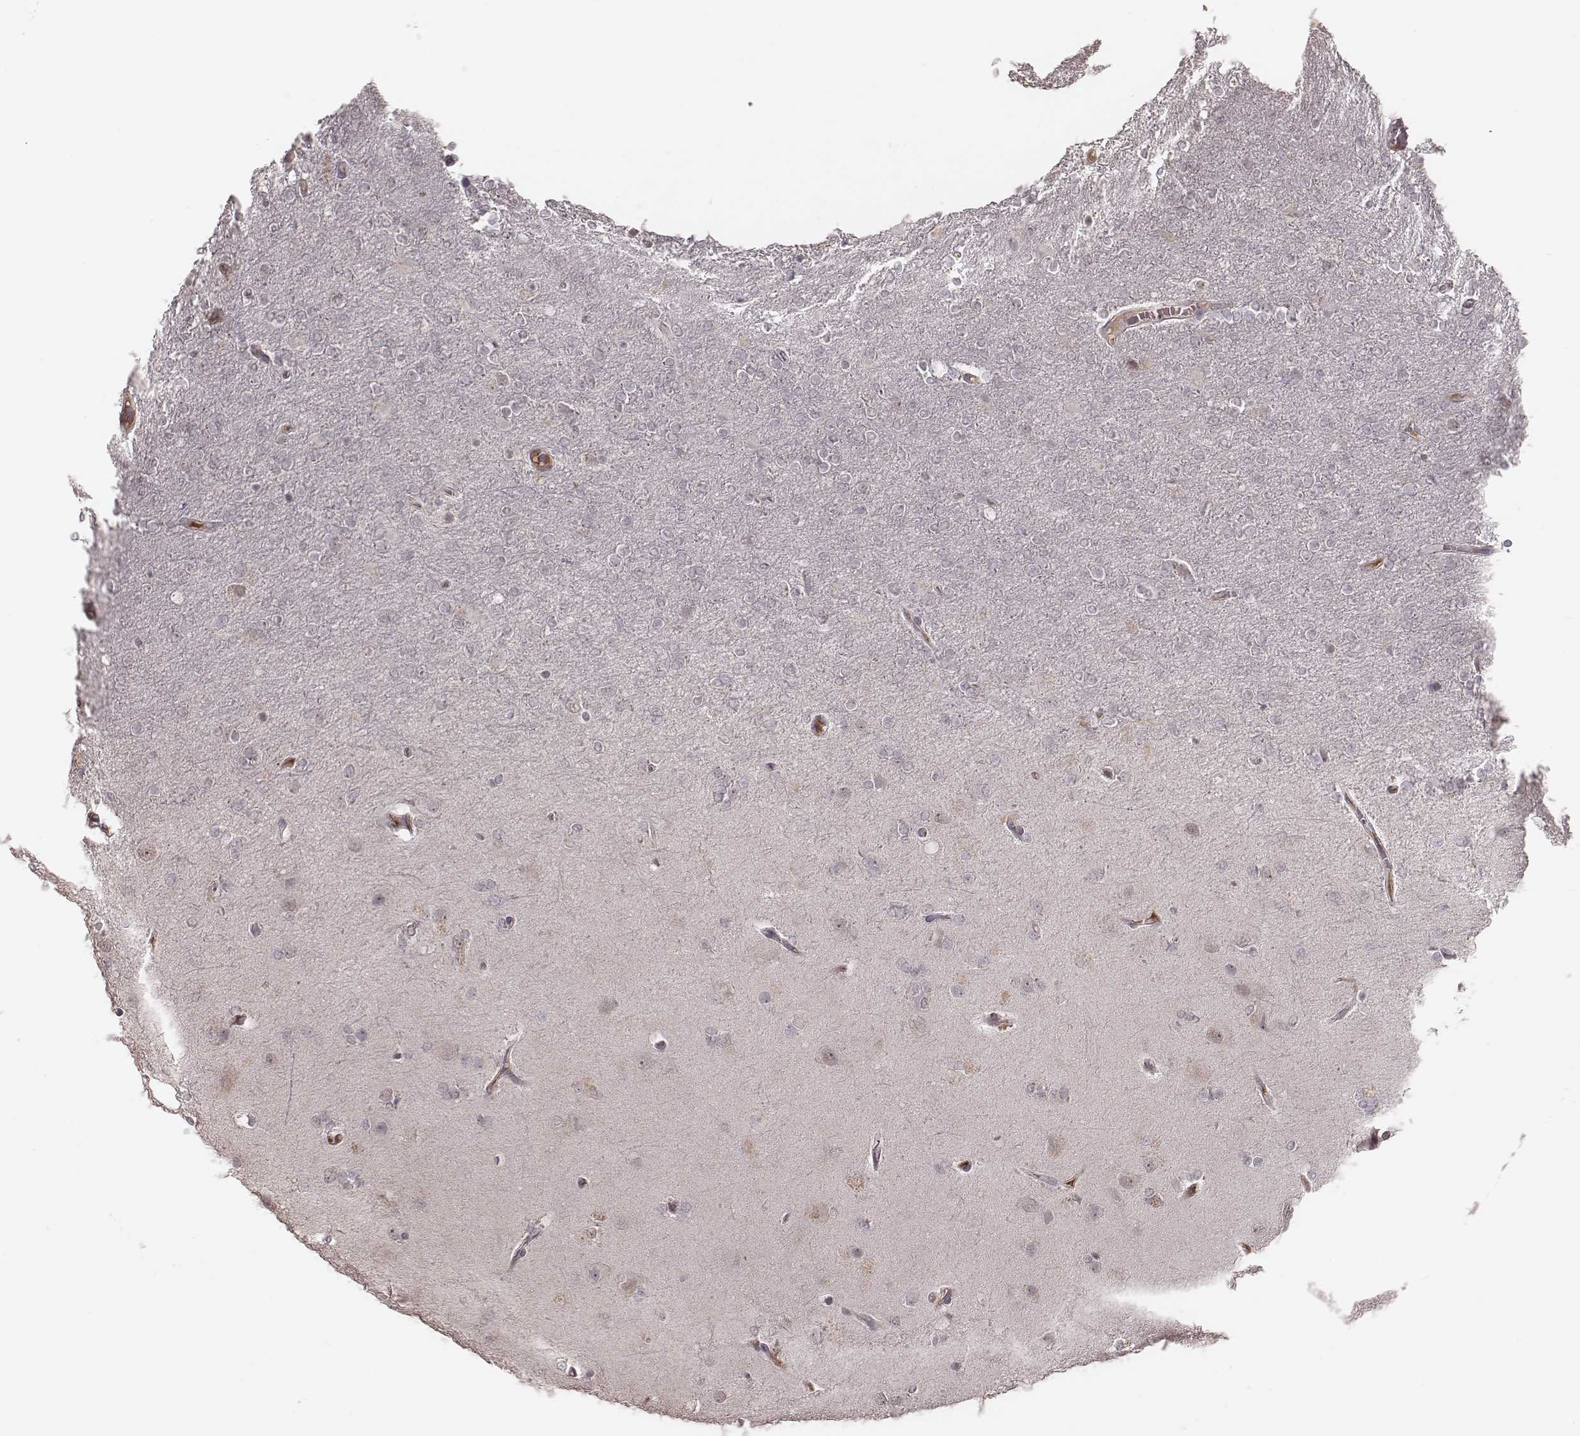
{"staining": {"intensity": "negative", "quantity": "none", "location": "none"}, "tissue": "glioma", "cell_type": "Tumor cells", "image_type": "cancer", "snomed": [{"axis": "morphology", "description": "Glioma, malignant, High grade"}, {"axis": "topography", "description": "Cerebral cortex"}], "caption": "IHC of glioma shows no staining in tumor cells.", "gene": "IL5", "patient": {"sex": "male", "age": 70}}